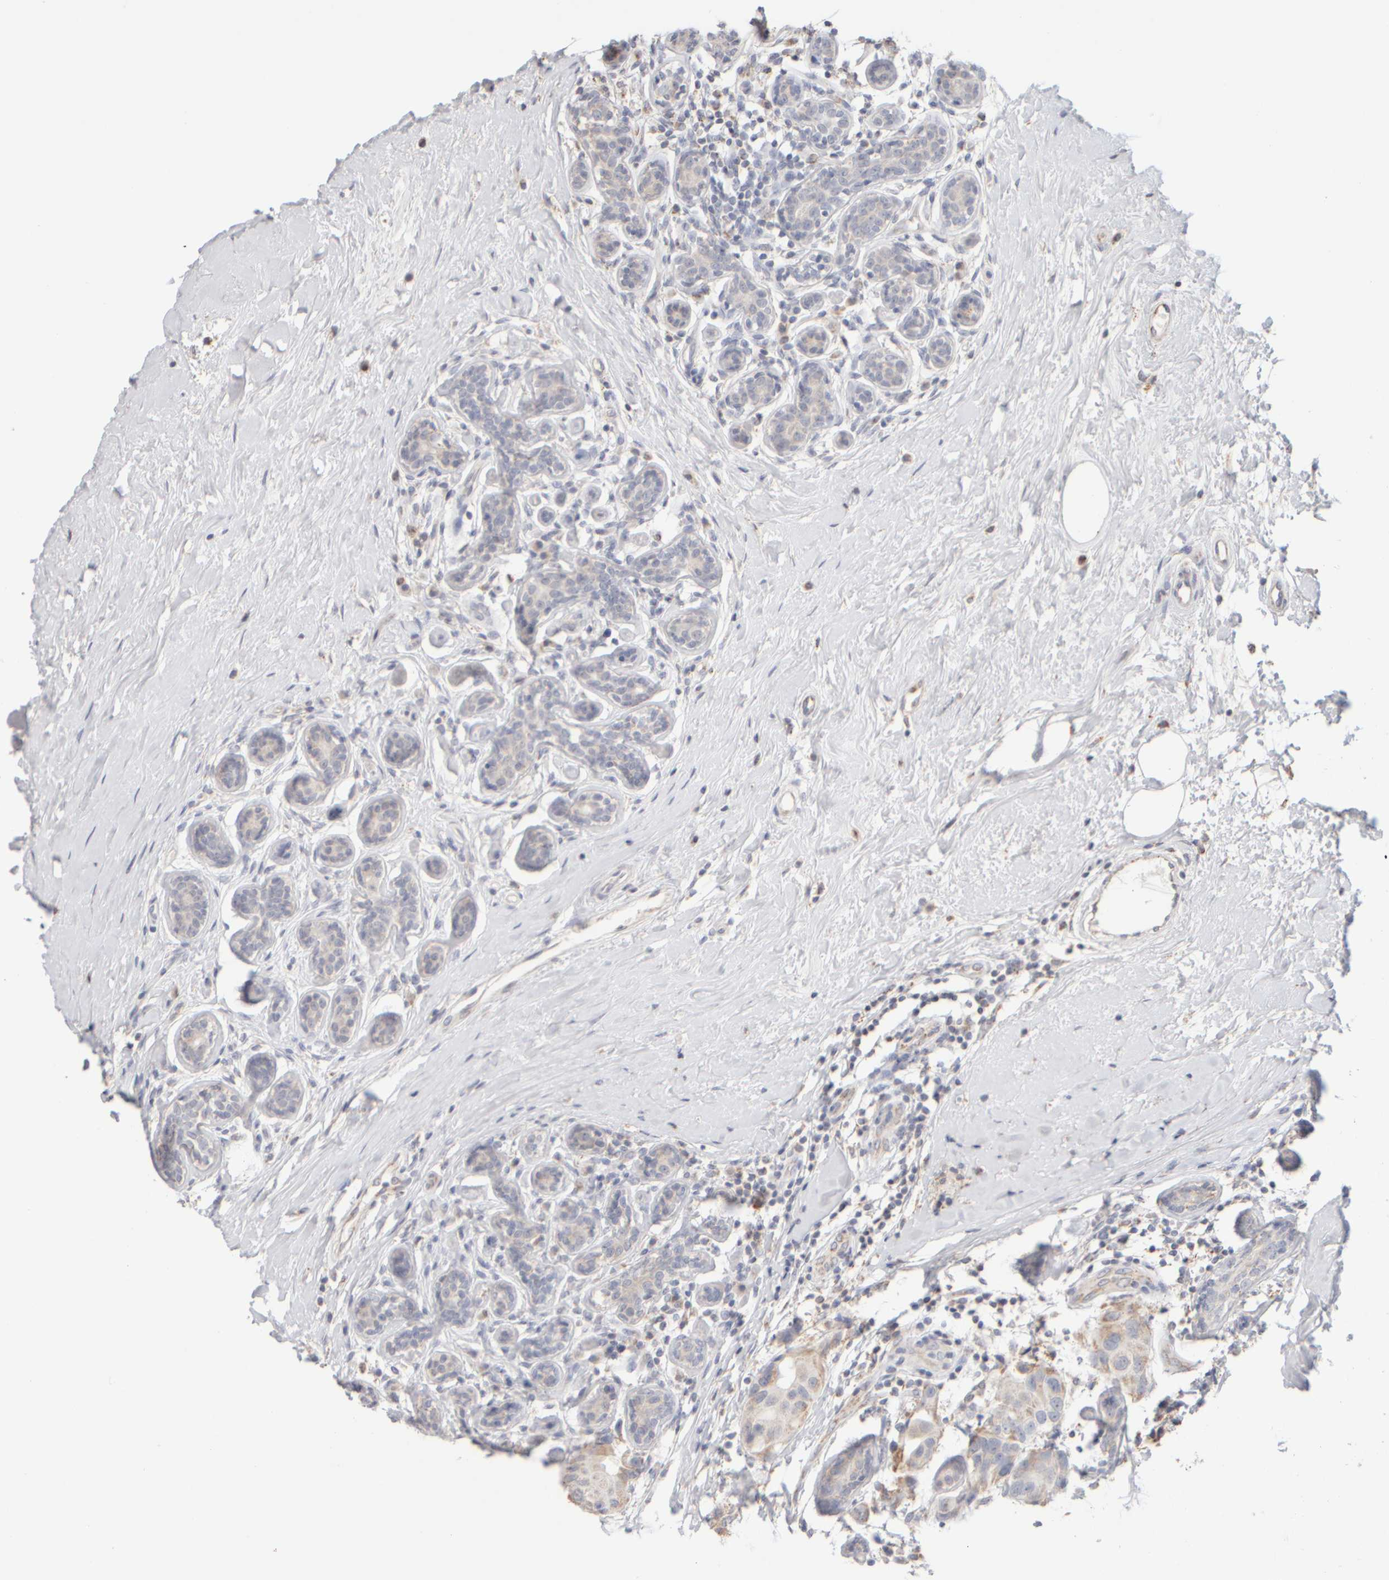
{"staining": {"intensity": "weak", "quantity": "25%-75%", "location": "cytoplasmic/membranous"}, "tissue": "breast cancer", "cell_type": "Tumor cells", "image_type": "cancer", "snomed": [{"axis": "morphology", "description": "Normal tissue, NOS"}, {"axis": "morphology", "description": "Duct carcinoma"}, {"axis": "topography", "description": "Breast"}], "caption": "The photomicrograph reveals immunohistochemical staining of infiltrating ductal carcinoma (breast). There is weak cytoplasmic/membranous staining is present in about 25%-75% of tumor cells.", "gene": "ZNF112", "patient": {"sex": "female", "age": 39}}